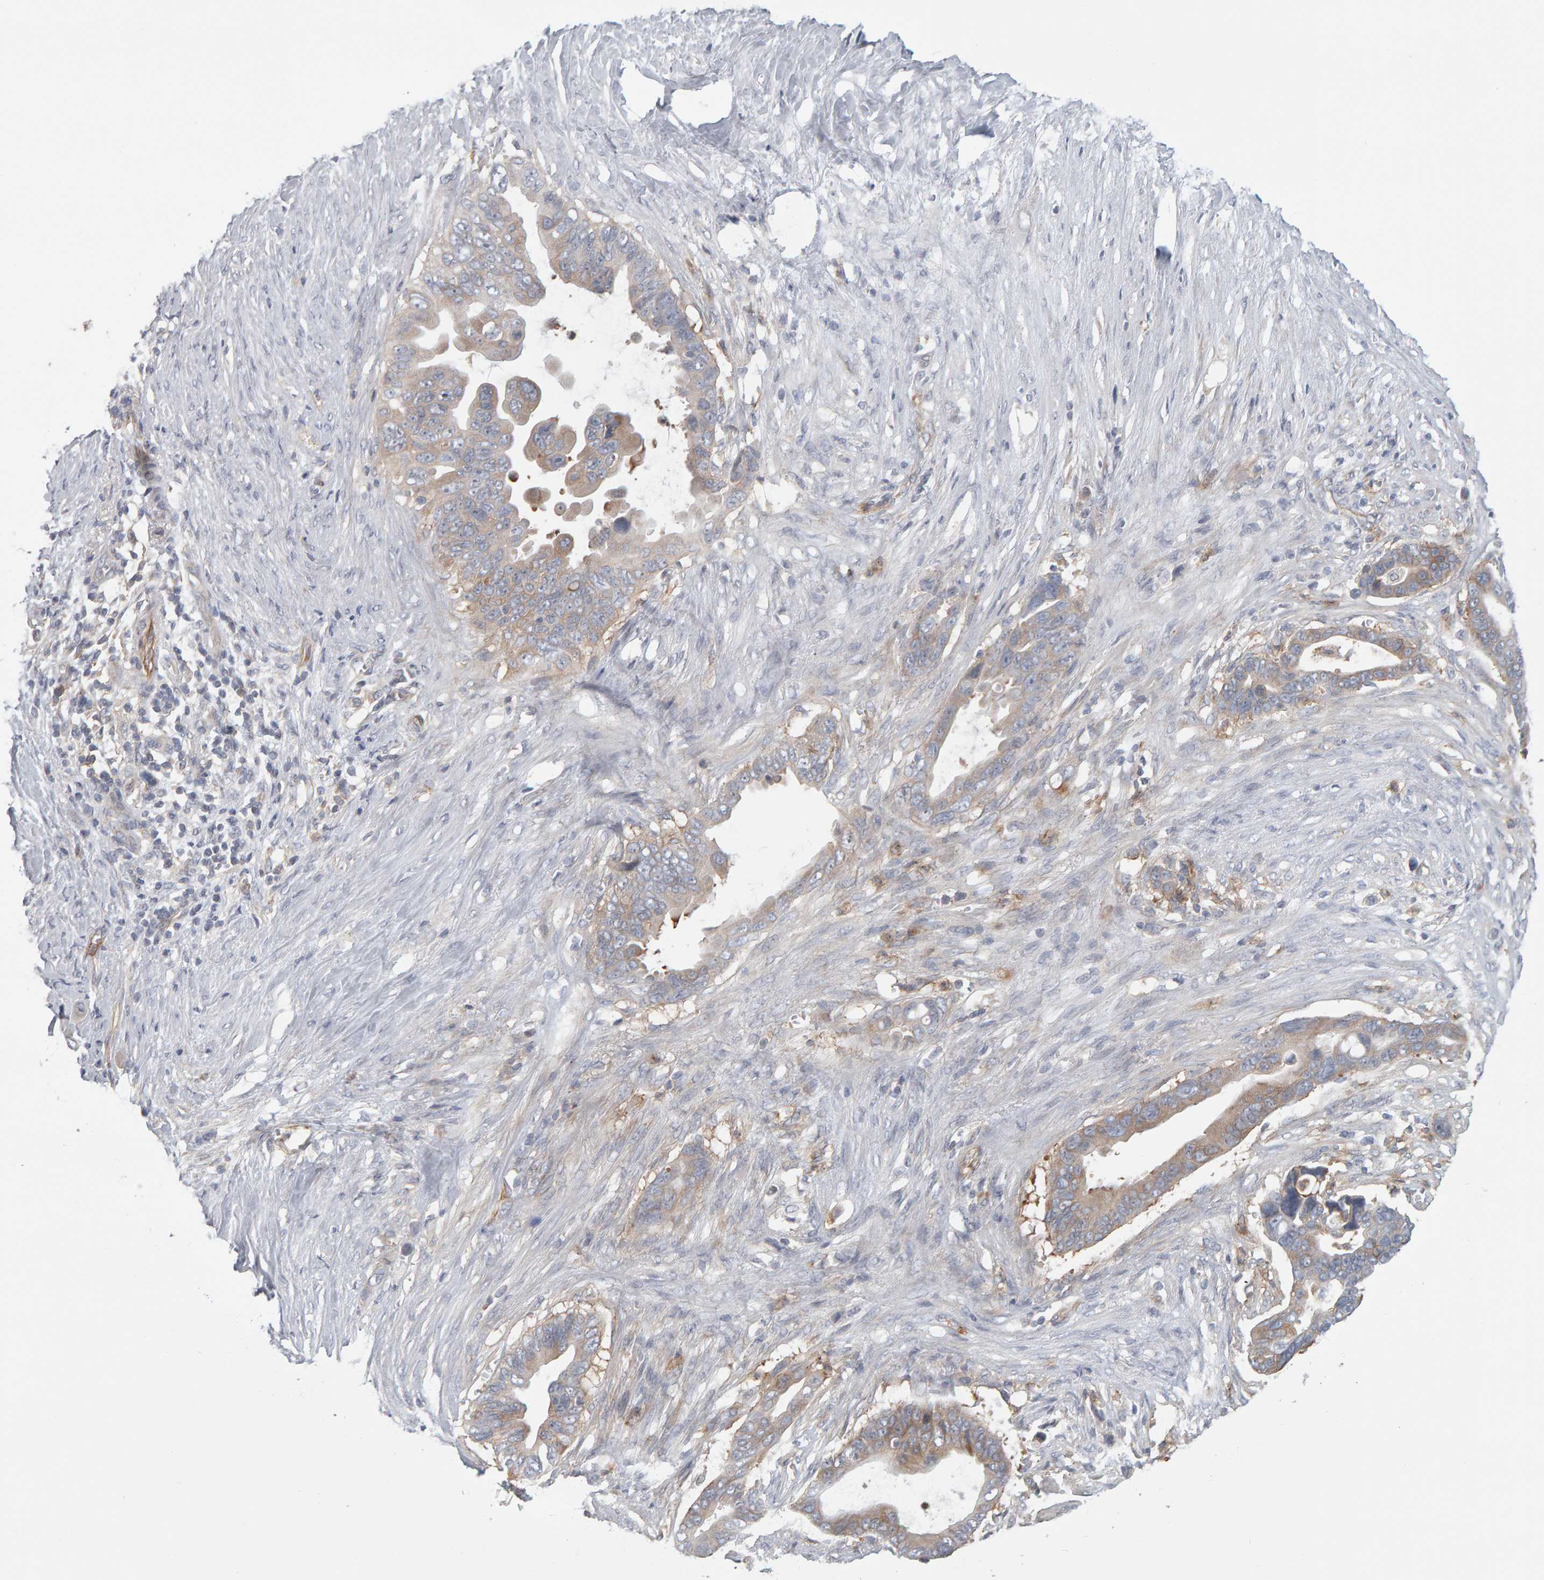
{"staining": {"intensity": "weak", "quantity": "25%-75%", "location": "cytoplasmic/membranous"}, "tissue": "pancreatic cancer", "cell_type": "Tumor cells", "image_type": "cancer", "snomed": [{"axis": "morphology", "description": "Adenocarcinoma, NOS"}, {"axis": "topography", "description": "Pancreas"}], "caption": "A micrograph of human adenocarcinoma (pancreatic) stained for a protein displays weak cytoplasmic/membranous brown staining in tumor cells. (Brightfield microscopy of DAB IHC at high magnification).", "gene": "C9orf72", "patient": {"sex": "female", "age": 72}}